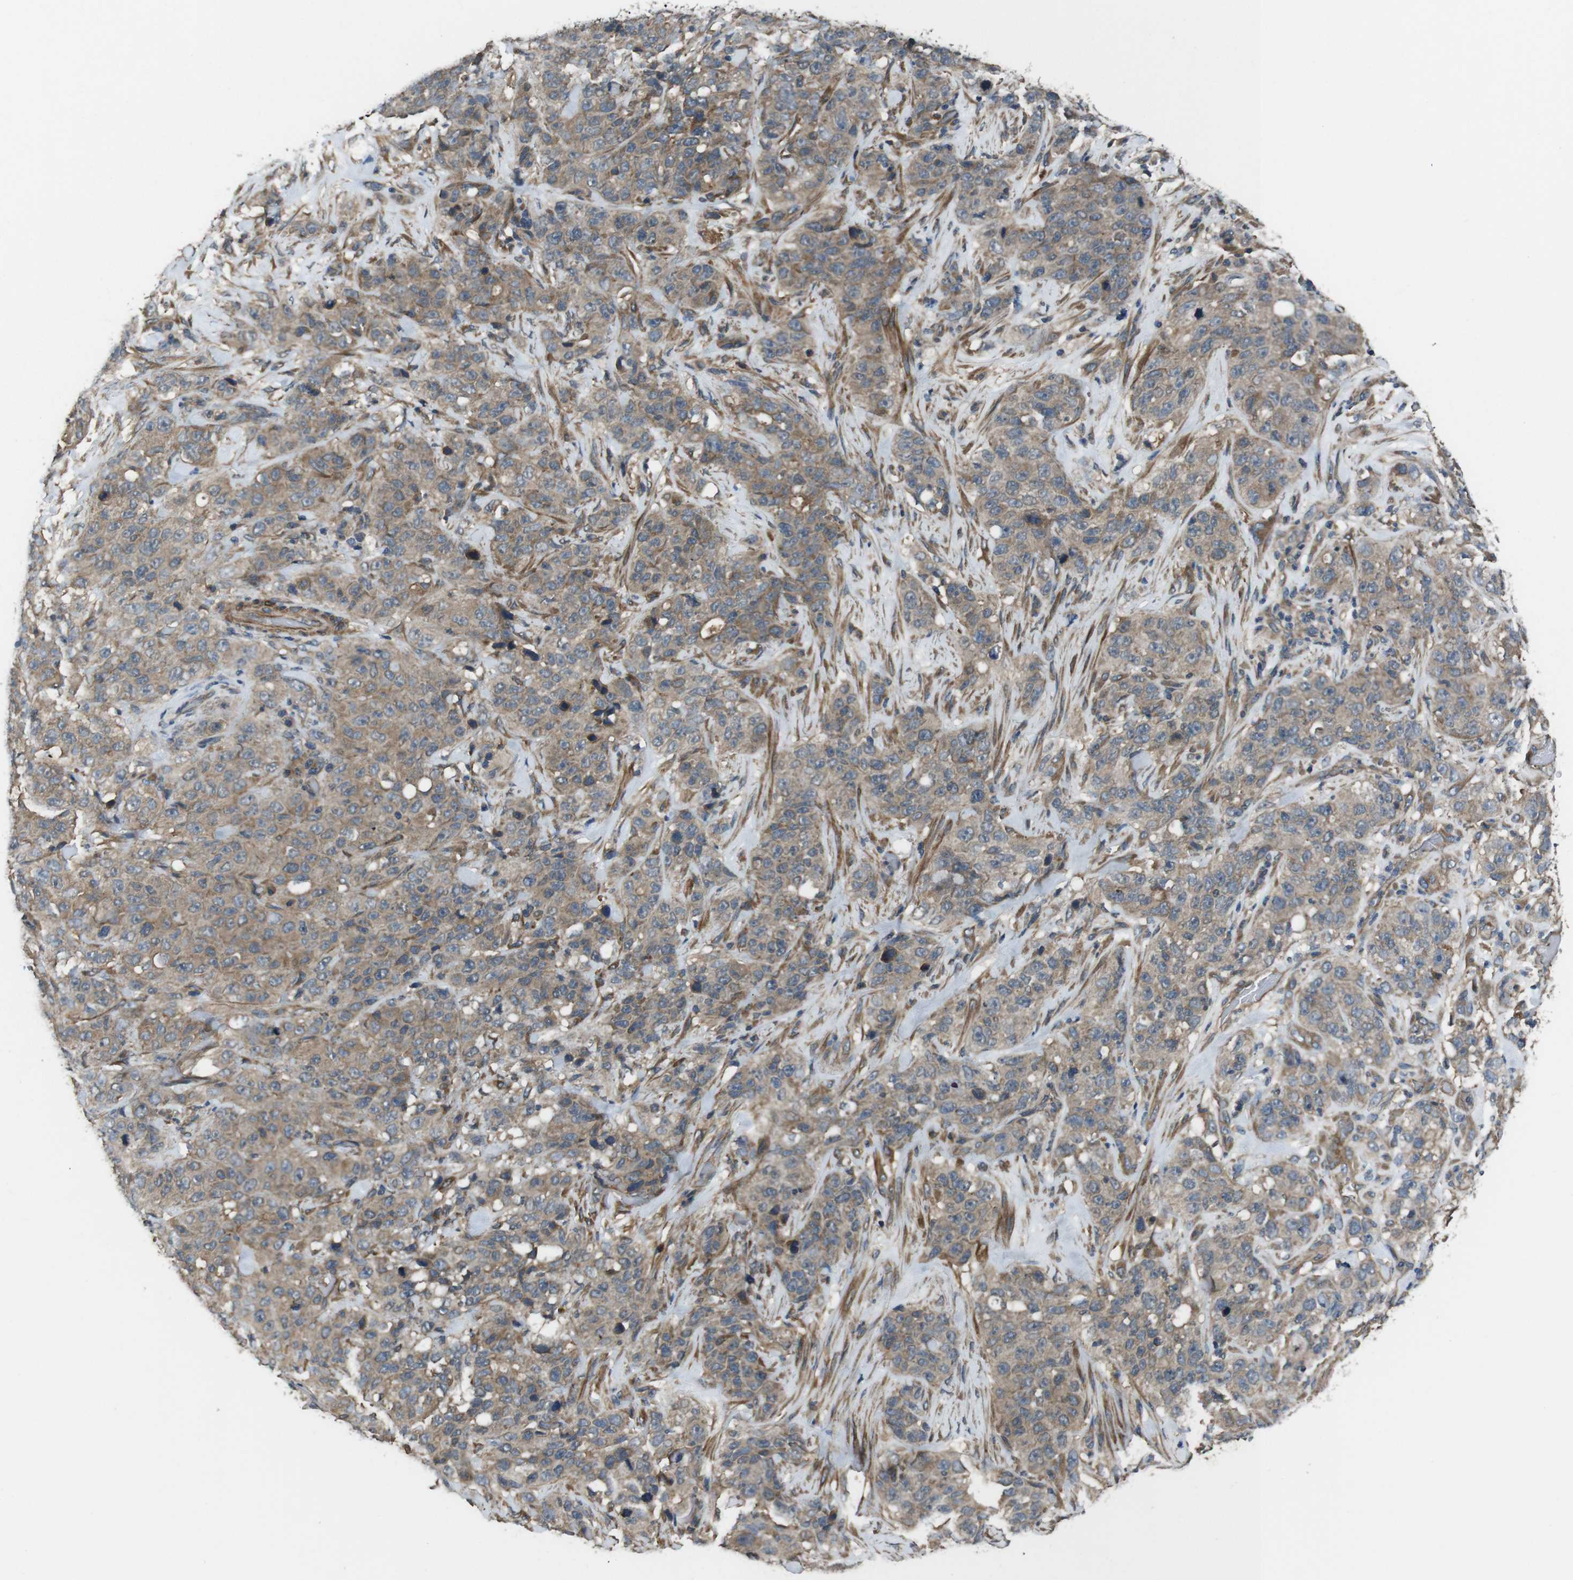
{"staining": {"intensity": "weak", "quantity": ">75%", "location": "cytoplasmic/membranous"}, "tissue": "stomach cancer", "cell_type": "Tumor cells", "image_type": "cancer", "snomed": [{"axis": "morphology", "description": "Adenocarcinoma, NOS"}, {"axis": "topography", "description": "Stomach"}], "caption": "Weak cytoplasmic/membranous expression for a protein is identified in about >75% of tumor cells of stomach cancer (adenocarcinoma) using immunohistochemistry.", "gene": "FUT2", "patient": {"sex": "male", "age": 48}}